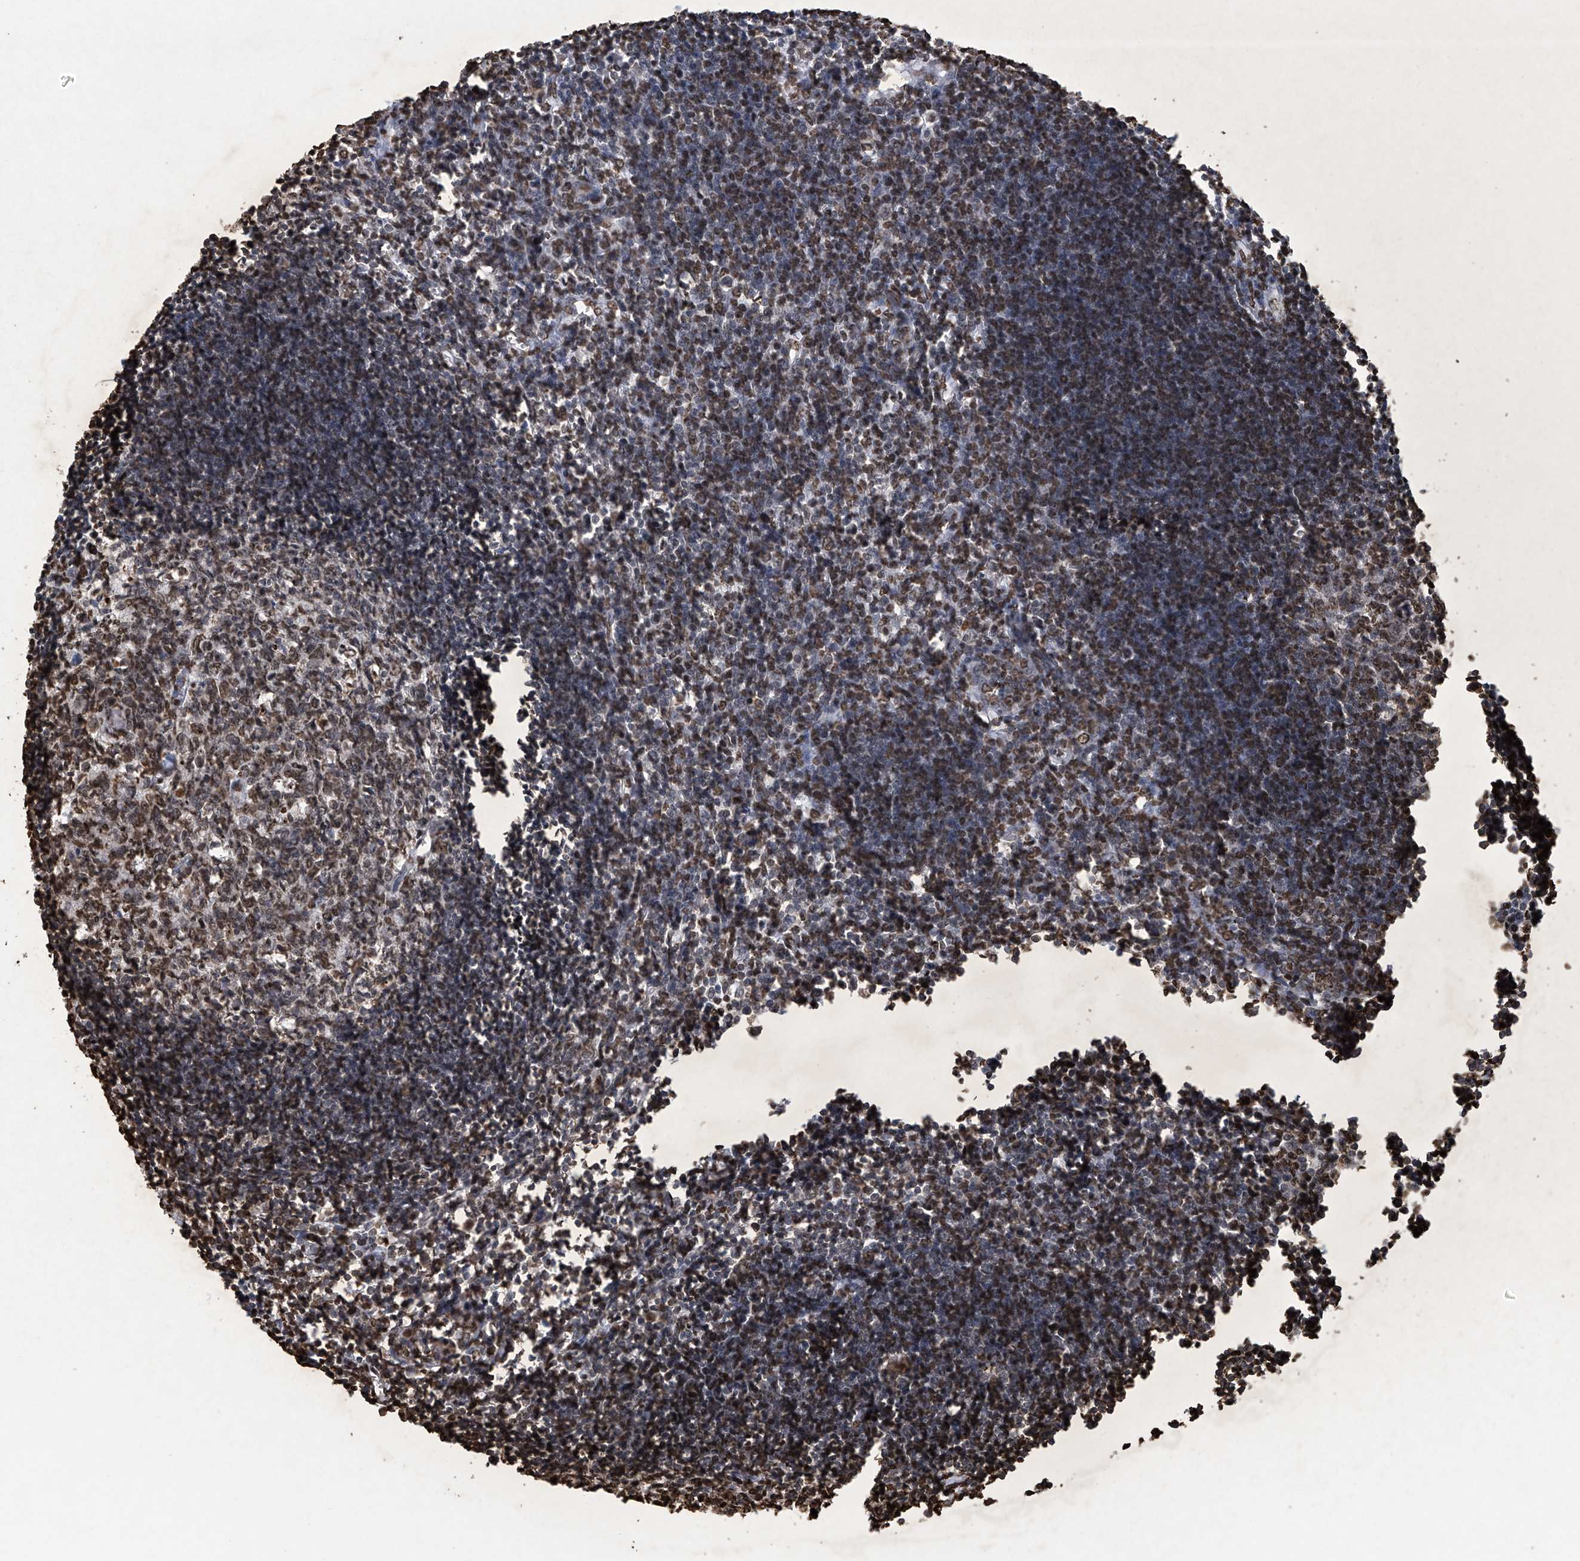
{"staining": {"intensity": "moderate", "quantity": ">75%", "location": "nuclear"}, "tissue": "lymph node", "cell_type": "Germinal center cells", "image_type": "normal", "snomed": [{"axis": "morphology", "description": "Normal tissue, NOS"}, {"axis": "morphology", "description": "Malignant melanoma, Metastatic site"}, {"axis": "topography", "description": "Lymph node"}], "caption": "Immunohistochemistry (IHC) micrograph of benign human lymph node stained for a protein (brown), which exhibits medium levels of moderate nuclear expression in approximately >75% of germinal center cells.", "gene": "H3", "patient": {"sex": "male", "age": 41}}